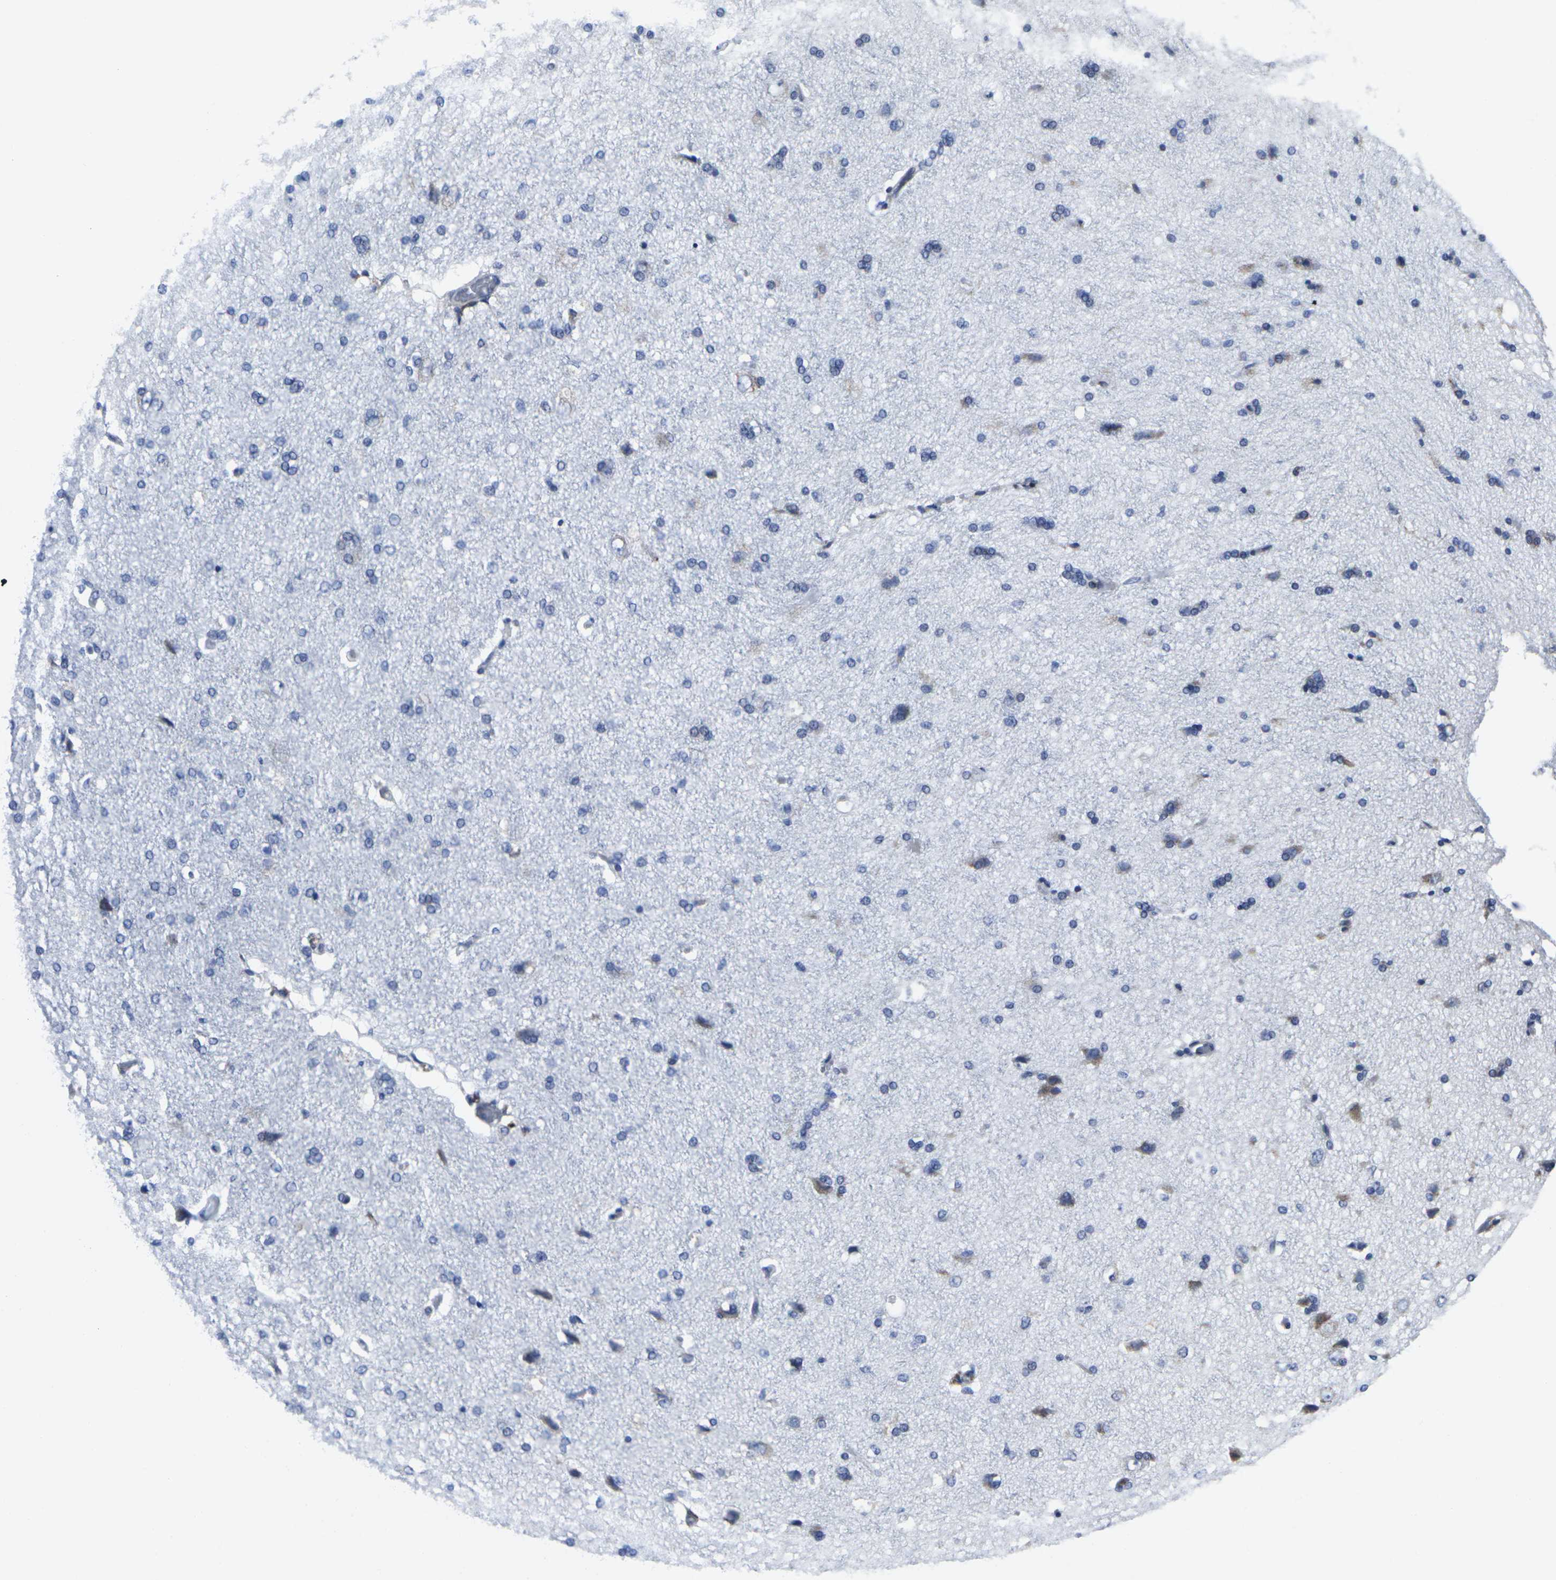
{"staining": {"intensity": "negative", "quantity": "none", "location": "none"}, "tissue": "cerebral cortex", "cell_type": "Endothelial cells", "image_type": "normal", "snomed": [{"axis": "morphology", "description": "Normal tissue, NOS"}, {"axis": "topography", "description": "Cerebral cortex"}], "caption": "High power microscopy image of an immunohistochemistry (IHC) histopathology image of unremarkable cerebral cortex, revealing no significant positivity in endothelial cells. Nuclei are stained in blue.", "gene": "RPN1", "patient": {"sex": "male", "age": 62}}